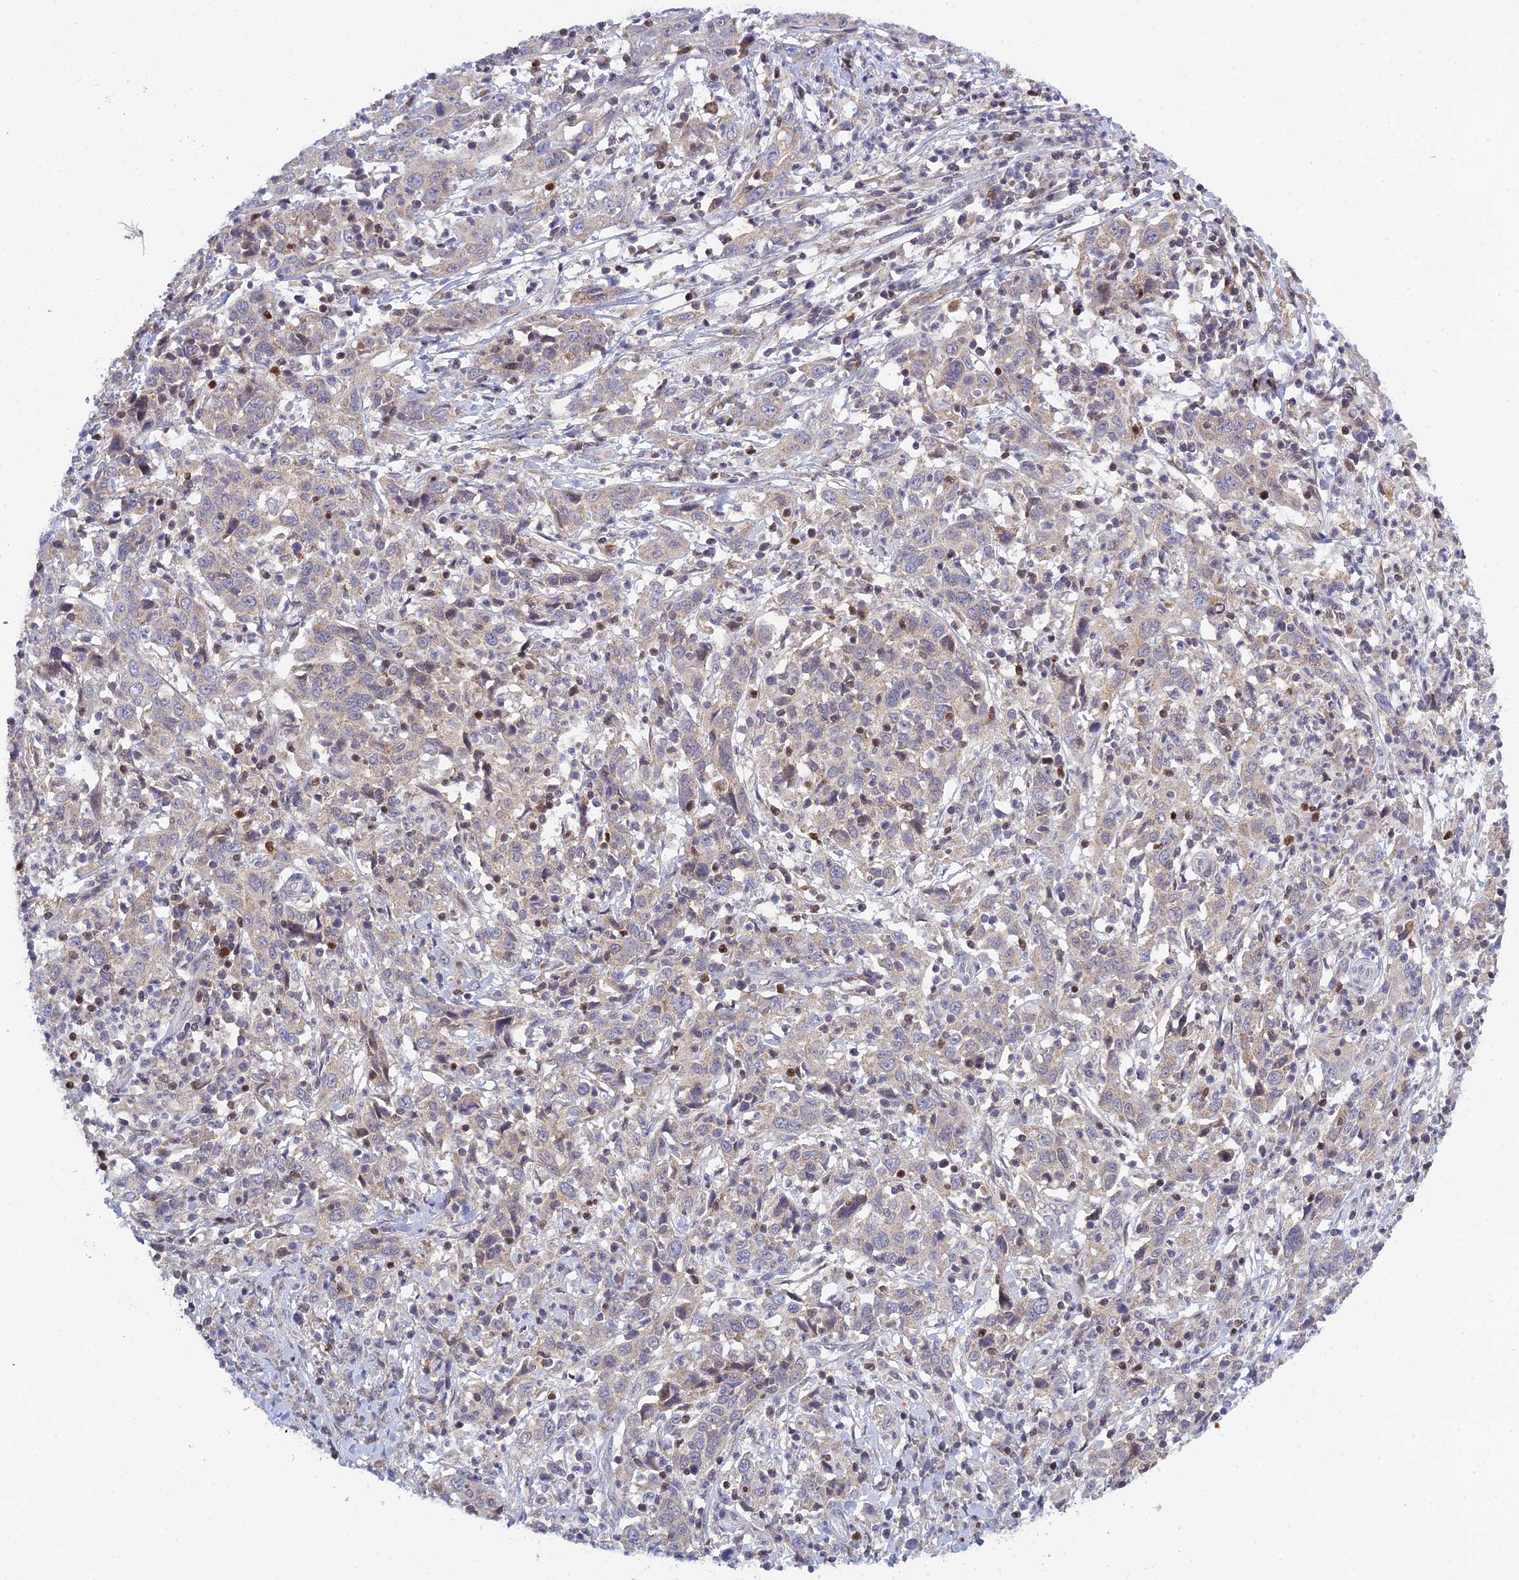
{"staining": {"intensity": "negative", "quantity": "none", "location": "none"}, "tissue": "cervical cancer", "cell_type": "Tumor cells", "image_type": "cancer", "snomed": [{"axis": "morphology", "description": "Squamous cell carcinoma, NOS"}, {"axis": "topography", "description": "Cervix"}], "caption": "Photomicrograph shows no protein positivity in tumor cells of cervical squamous cell carcinoma tissue.", "gene": "ELOA2", "patient": {"sex": "female", "age": 46}}